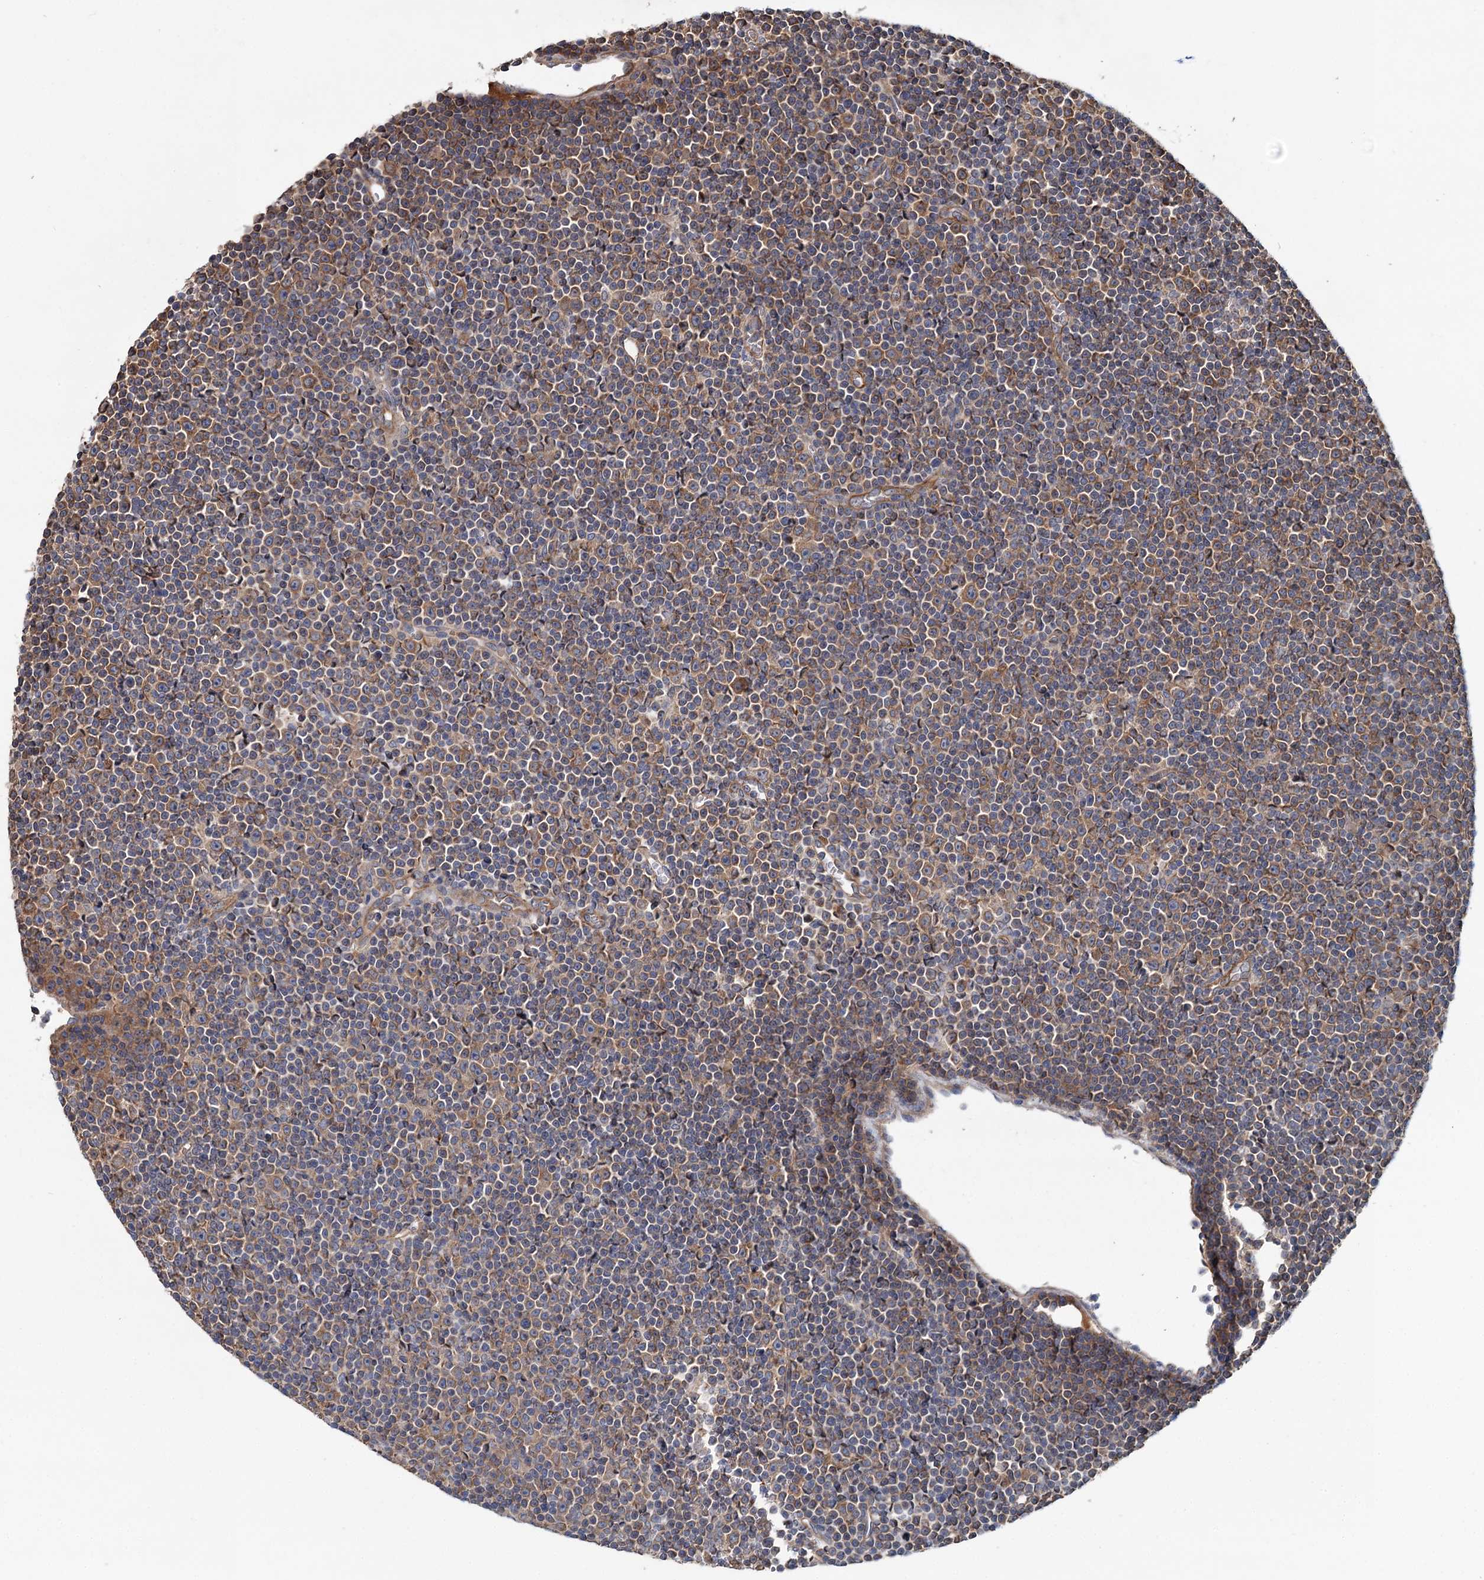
{"staining": {"intensity": "moderate", "quantity": ">75%", "location": "cytoplasmic/membranous"}, "tissue": "lymphoma", "cell_type": "Tumor cells", "image_type": "cancer", "snomed": [{"axis": "morphology", "description": "Malignant lymphoma, non-Hodgkin's type, Low grade"}, {"axis": "topography", "description": "Lymph node"}], "caption": "DAB immunohistochemical staining of malignant lymphoma, non-Hodgkin's type (low-grade) reveals moderate cytoplasmic/membranous protein positivity in approximately >75% of tumor cells.", "gene": "MTRR", "patient": {"sex": "female", "age": 67}}